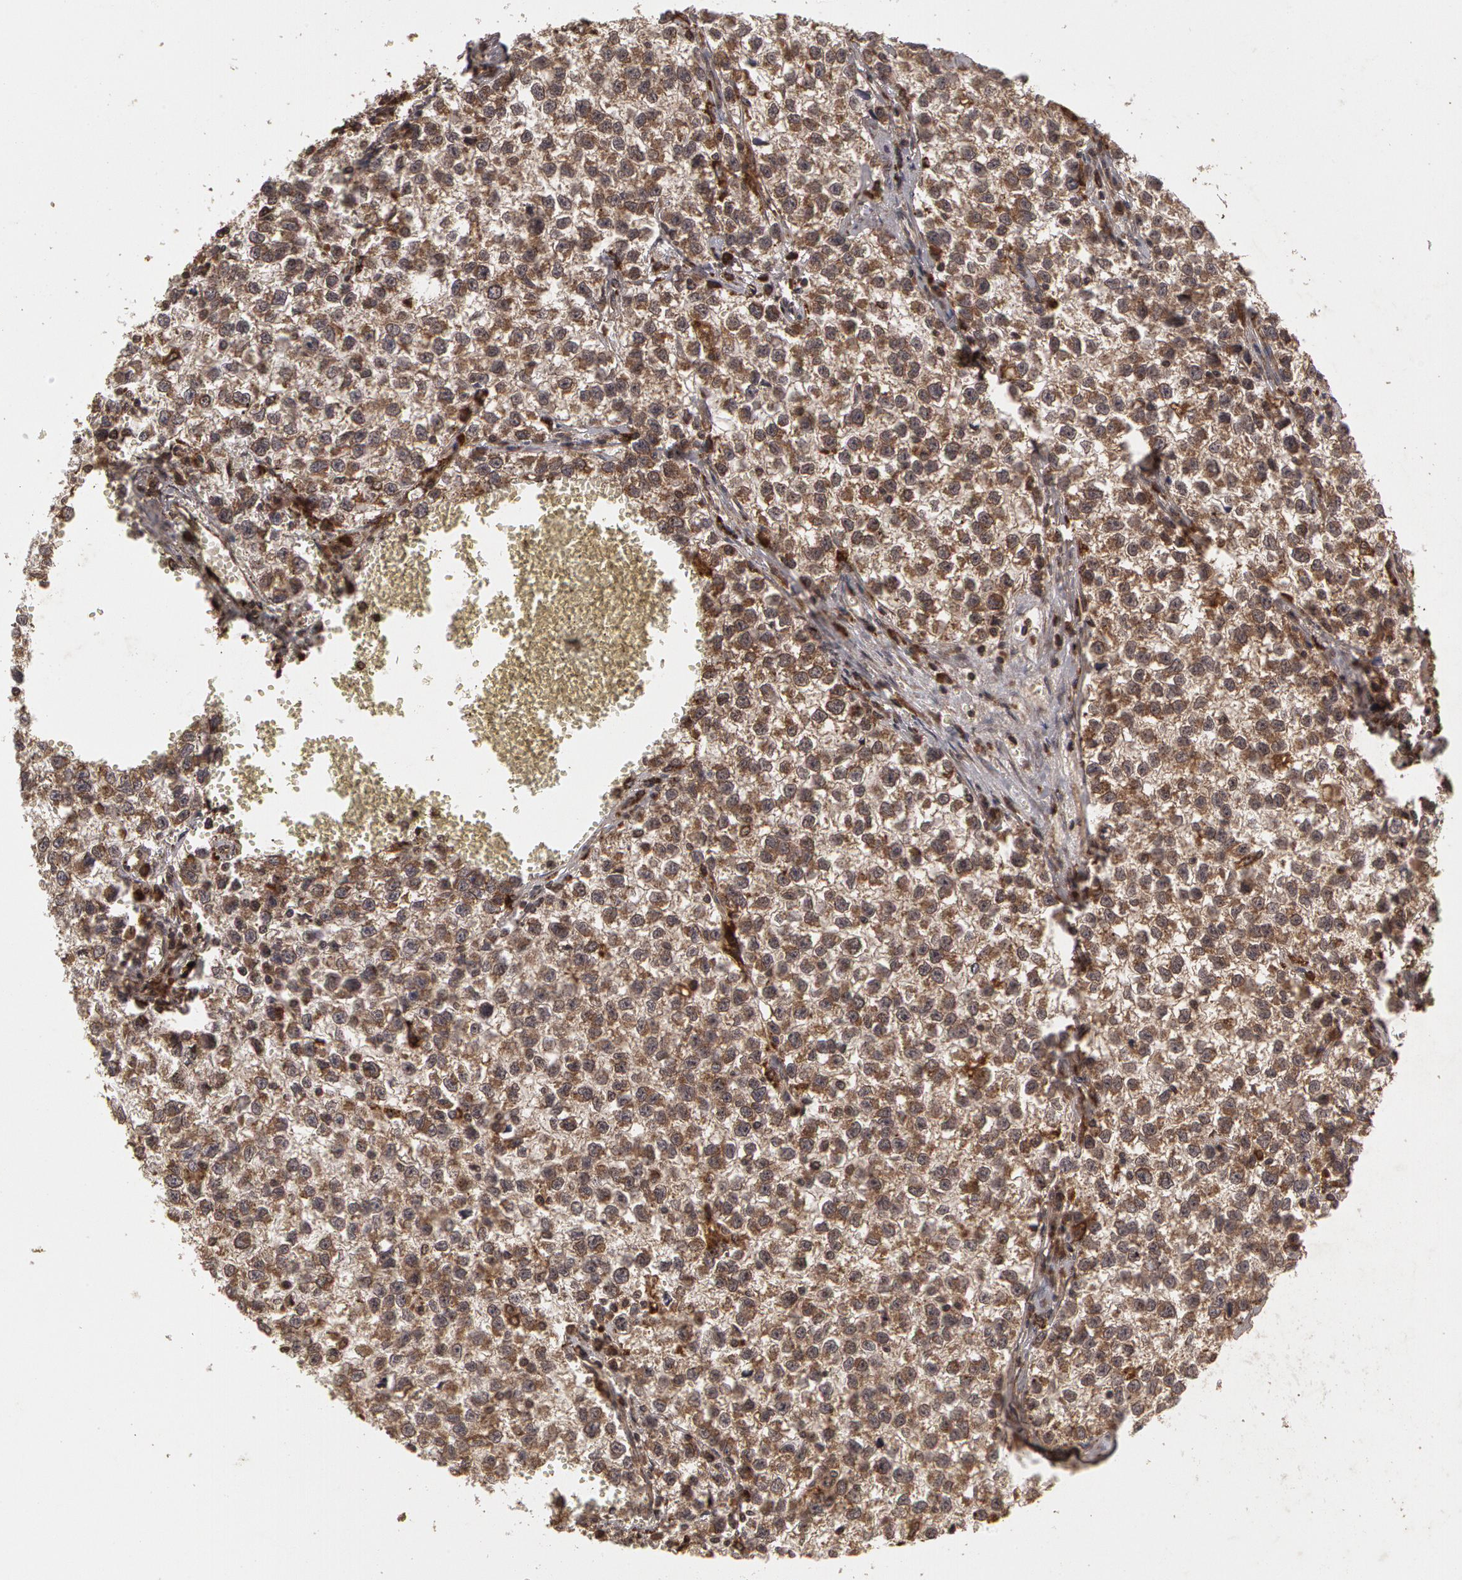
{"staining": {"intensity": "weak", "quantity": "25%-75%", "location": "cytoplasmic/membranous"}, "tissue": "testis cancer", "cell_type": "Tumor cells", "image_type": "cancer", "snomed": [{"axis": "morphology", "description": "Seminoma, NOS"}, {"axis": "topography", "description": "Testis"}], "caption": "Human seminoma (testis) stained for a protein (brown) exhibits weak cytoplasmic/membranous positive positivity in approximately 25%-75% of tumor cells.", "gene": "CALR", "patient": {"sex": "male", "age": 35}}